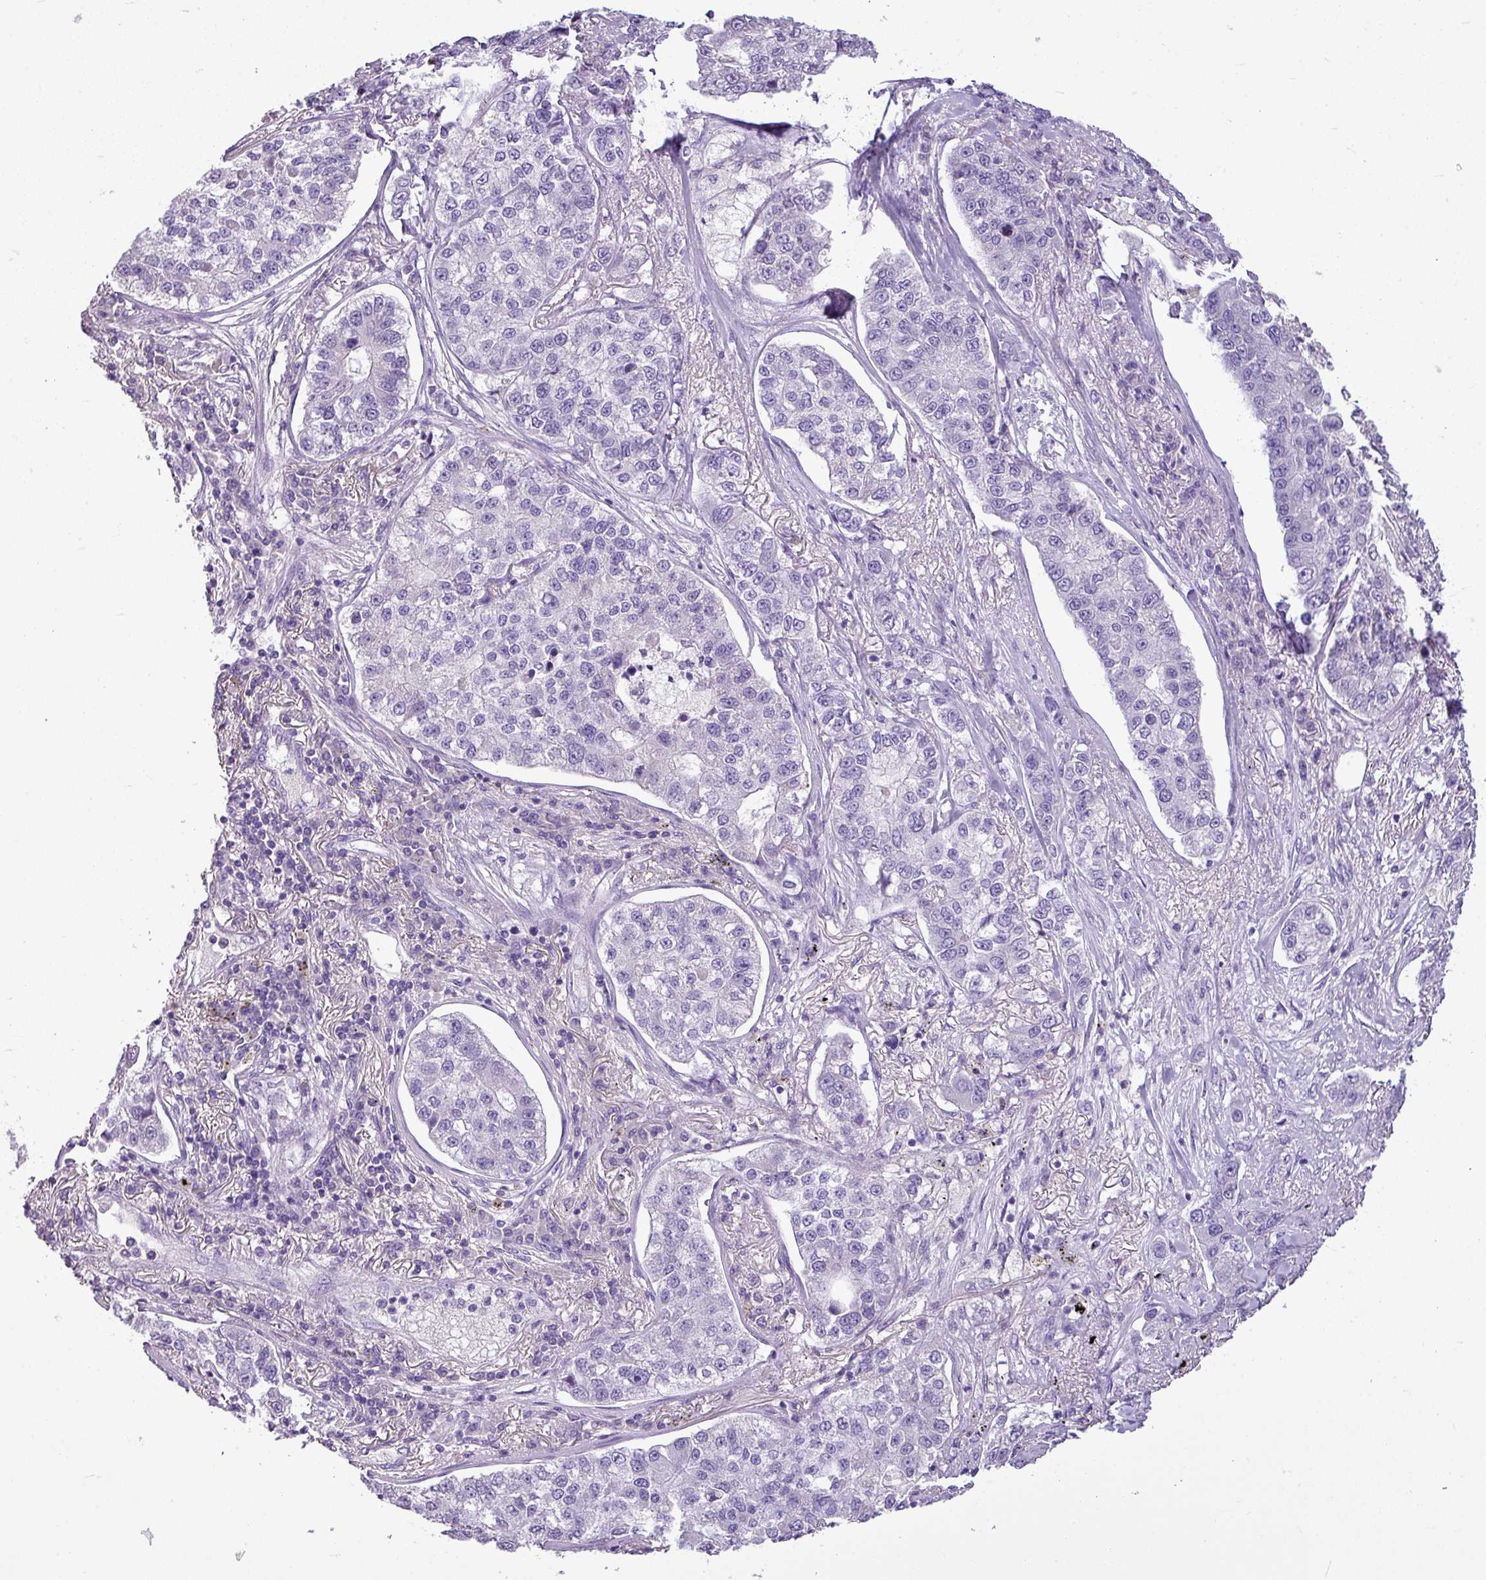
{"staining": {"intensity": "negative", "quantity": "none", "location": "none"}, "tissue": "lung cancer", "cell_type": "Tumor cells", "image_type": "cancer", "snomed": [{"axis": "morphology", "description": "Adenocarcinoma, NOS"}, {"axis": "topography", "description": "Lung"}], "caption": "A high-resolution histopathology image shows immunohistochemistry staining of adenocarcinoma (lung), which shows no significant expression in tumor cells.", "gene": "IL17A", "patient": {"sex": "male", "age": 49}}